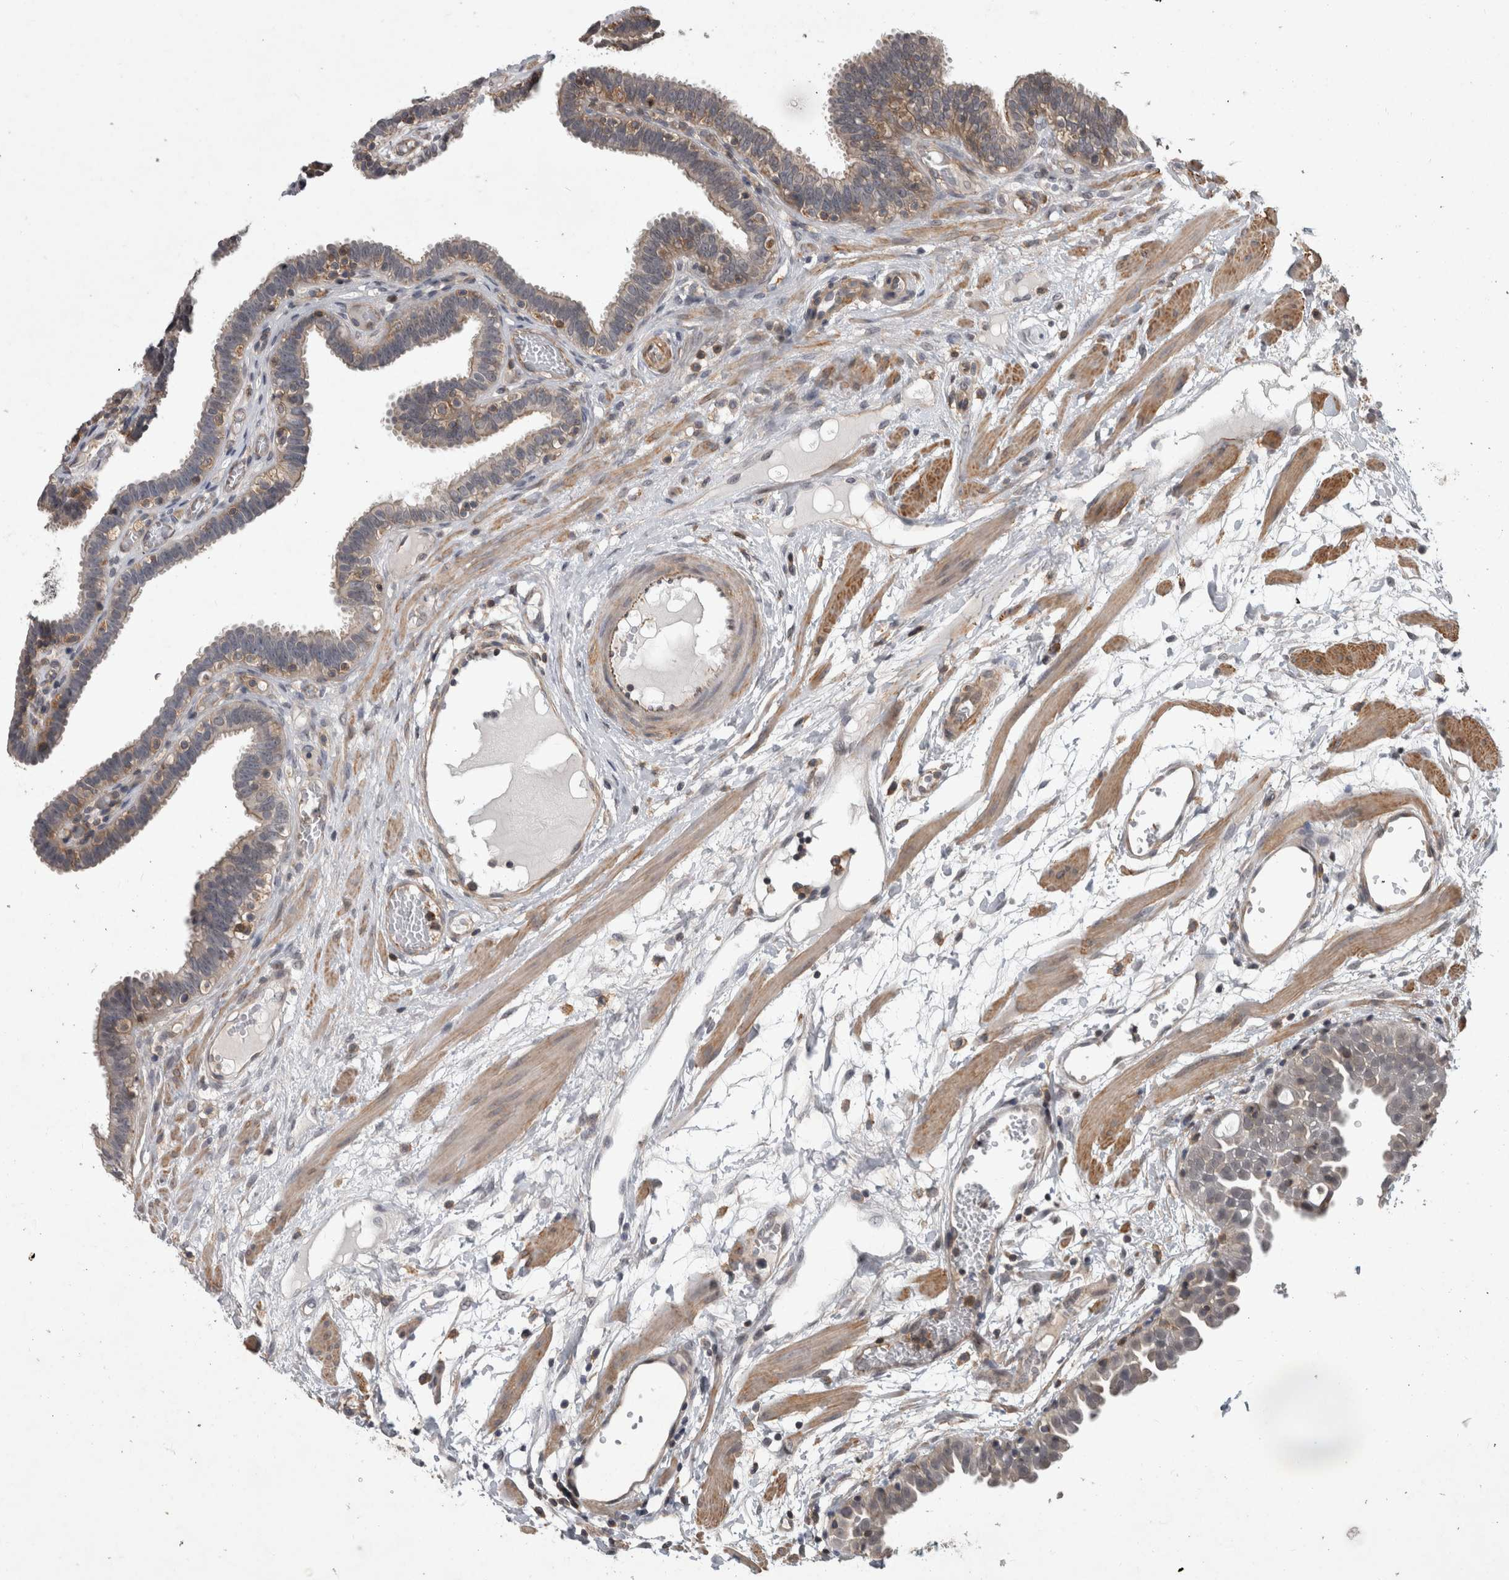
{"staining": {"intensity": "negative", "quantity": "none", "location": "none"}, "tissue": "fallopian tube", "cell_type": "Glandular cells", "image_type": "normal", "snomed": [{"axis": "morphology", "description": "Normal tissue, NOS"}, {"axis": "topography", "description": "Fallopian tube"}, {"axis": "topography", "description": "Placenta"}], "caption": "Immunohistochemistry photomicrograph of unremarkable human fallopian tube stained for a protein (brown), which exhibits no expression in glandular cells.", "gene": "SPATA48", "patient": {"sex": "female", "age": 32}}